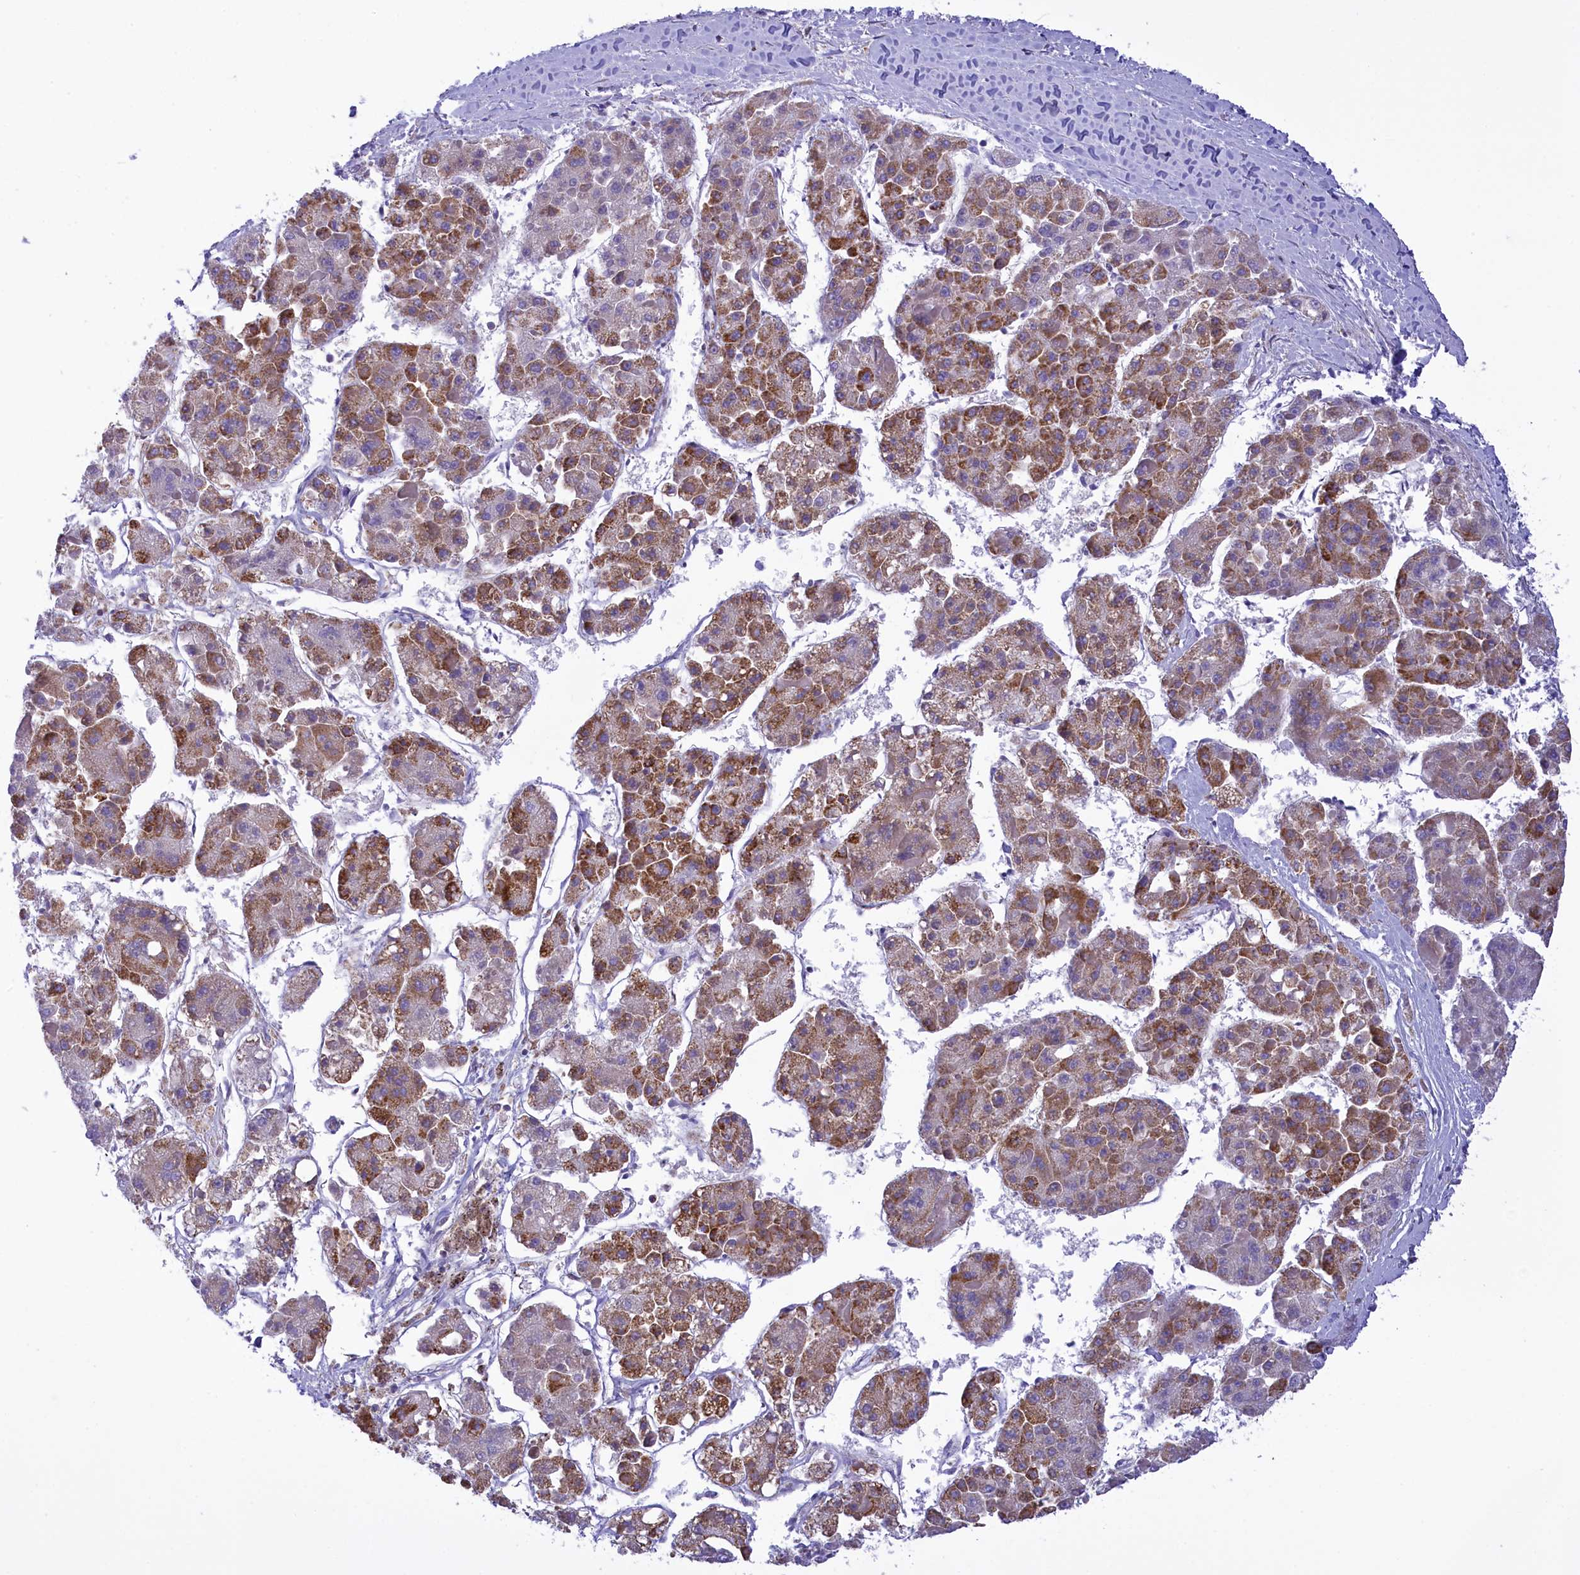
{"staining": {"intensity": "moderate", "quantity": "25%-75%", "location": "cytoplasmic/membranous"}, "tissue": "liver cancer", "cell_type": "Tumor cells", "image_type": "cancer", "snomed": [{"axis": "morphology", "description": "Carcinoma, Hepatocellular, NOS"}, {"axis": "topography", "description": "Liver"}], "caption": "Immunohistochemical staining of liver cancer exhibits medium levels of moderate cytoplasmic/membranous protein staining in about 25%-75% of tumor cells. Using DAB (3,3'-diaminobenzidine) (brown) and hematoxylin (blue) stains, captured at high magnification using brightfield microscopy.", "gene": "CORO7-PAM16", "patient": {"sex": "female", "age": 73}}